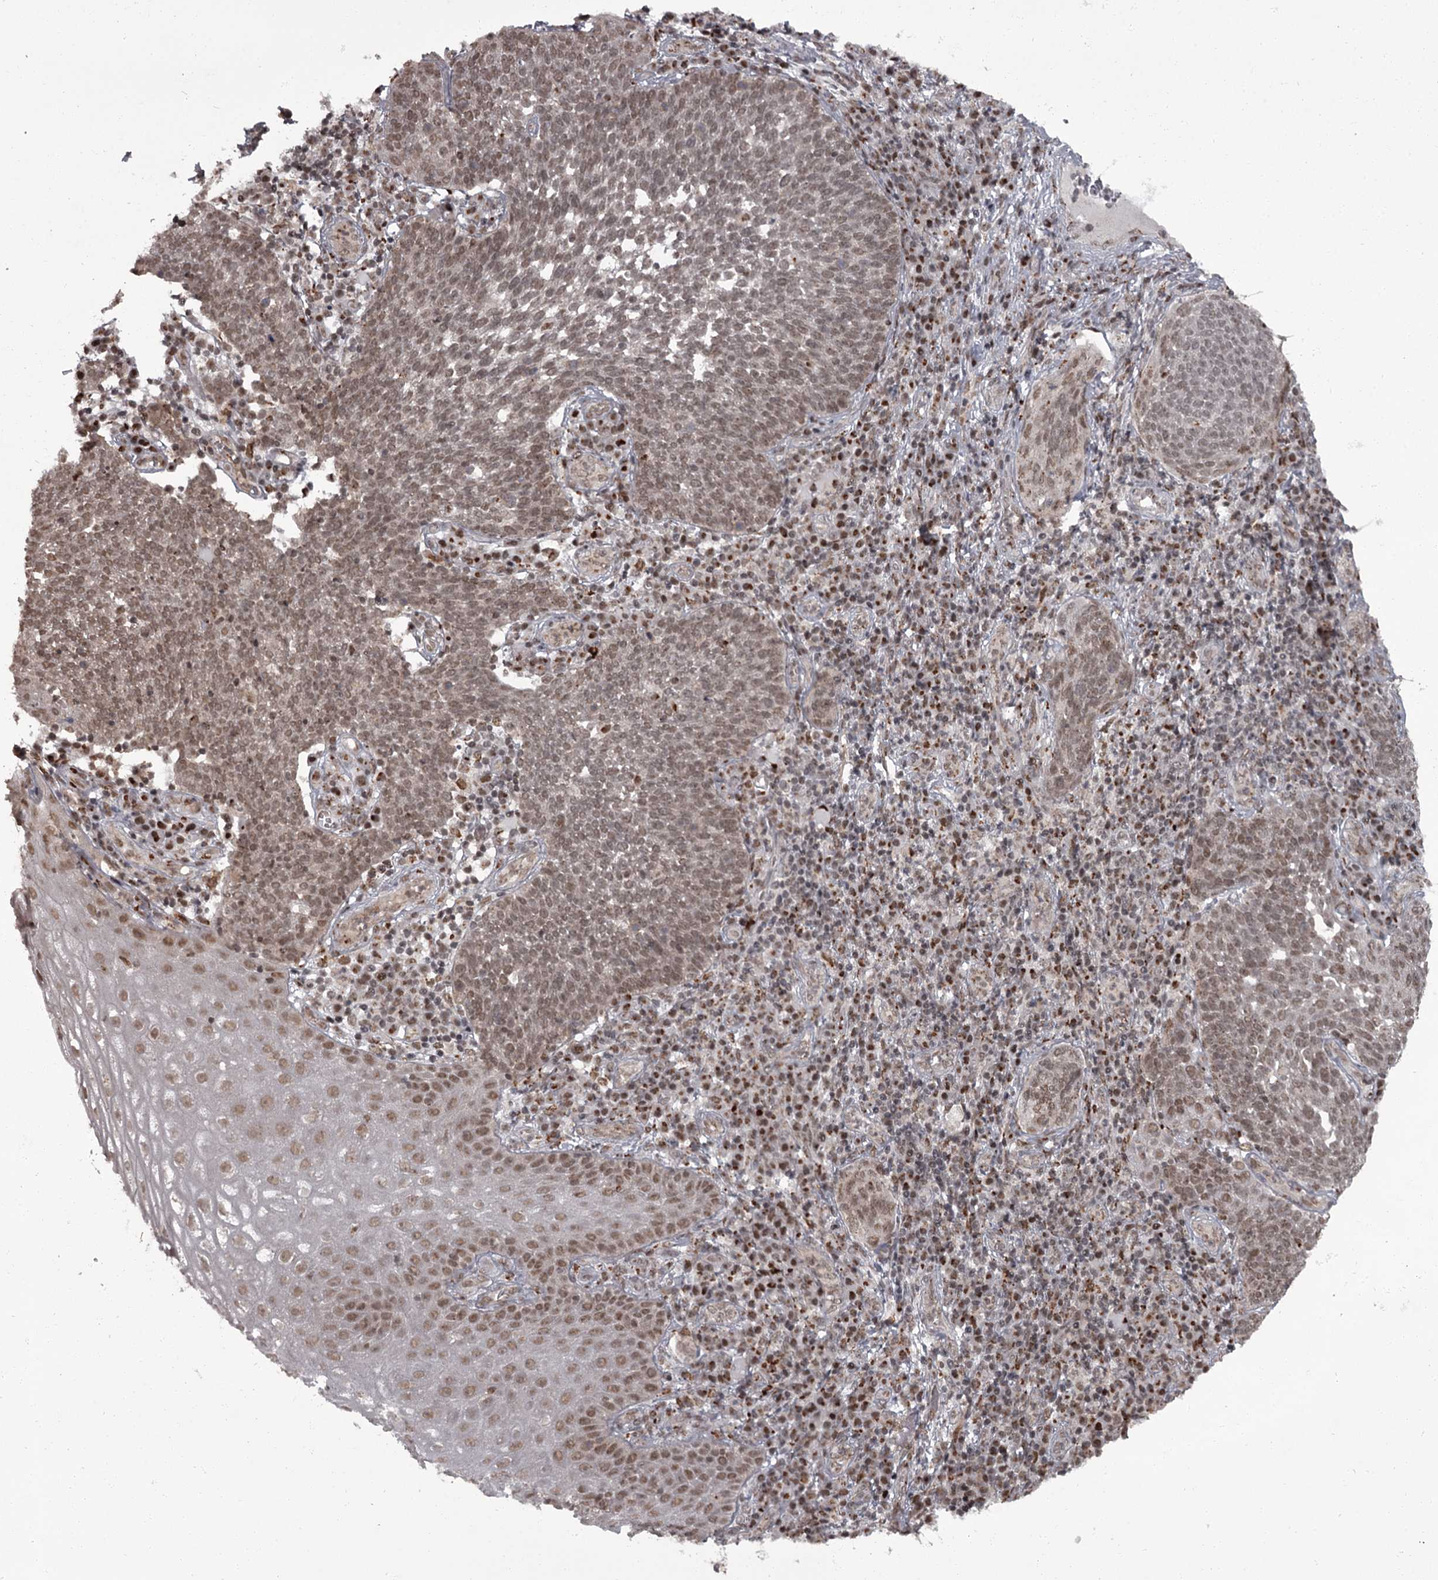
{"staining": {"intensity": "moderate", "quantity": "25%-75%", "location": "nuclear"}, "tissue": "cervical cancer", "cell_type": "Tumor cells", "image_type": "cancer", "snomed": [{"axis": "morphology", "description": "Squamous cell carcinoma, NOS"}, {"axis": "topography", "description": "Cervix"}], "caption": "Immunohistochemistry (IHC) micrograph of neoplastic tissue: human cervical squamous cell carcinoma stained using immunohistochemistry (IHC) exhibits medium levels of moderate protein expression localized specifically in the nuclear of tumor cells, appearing as a nuclear brown color.", "gene": "CEP83", "patient": {"sex": "female", "age": 34}}